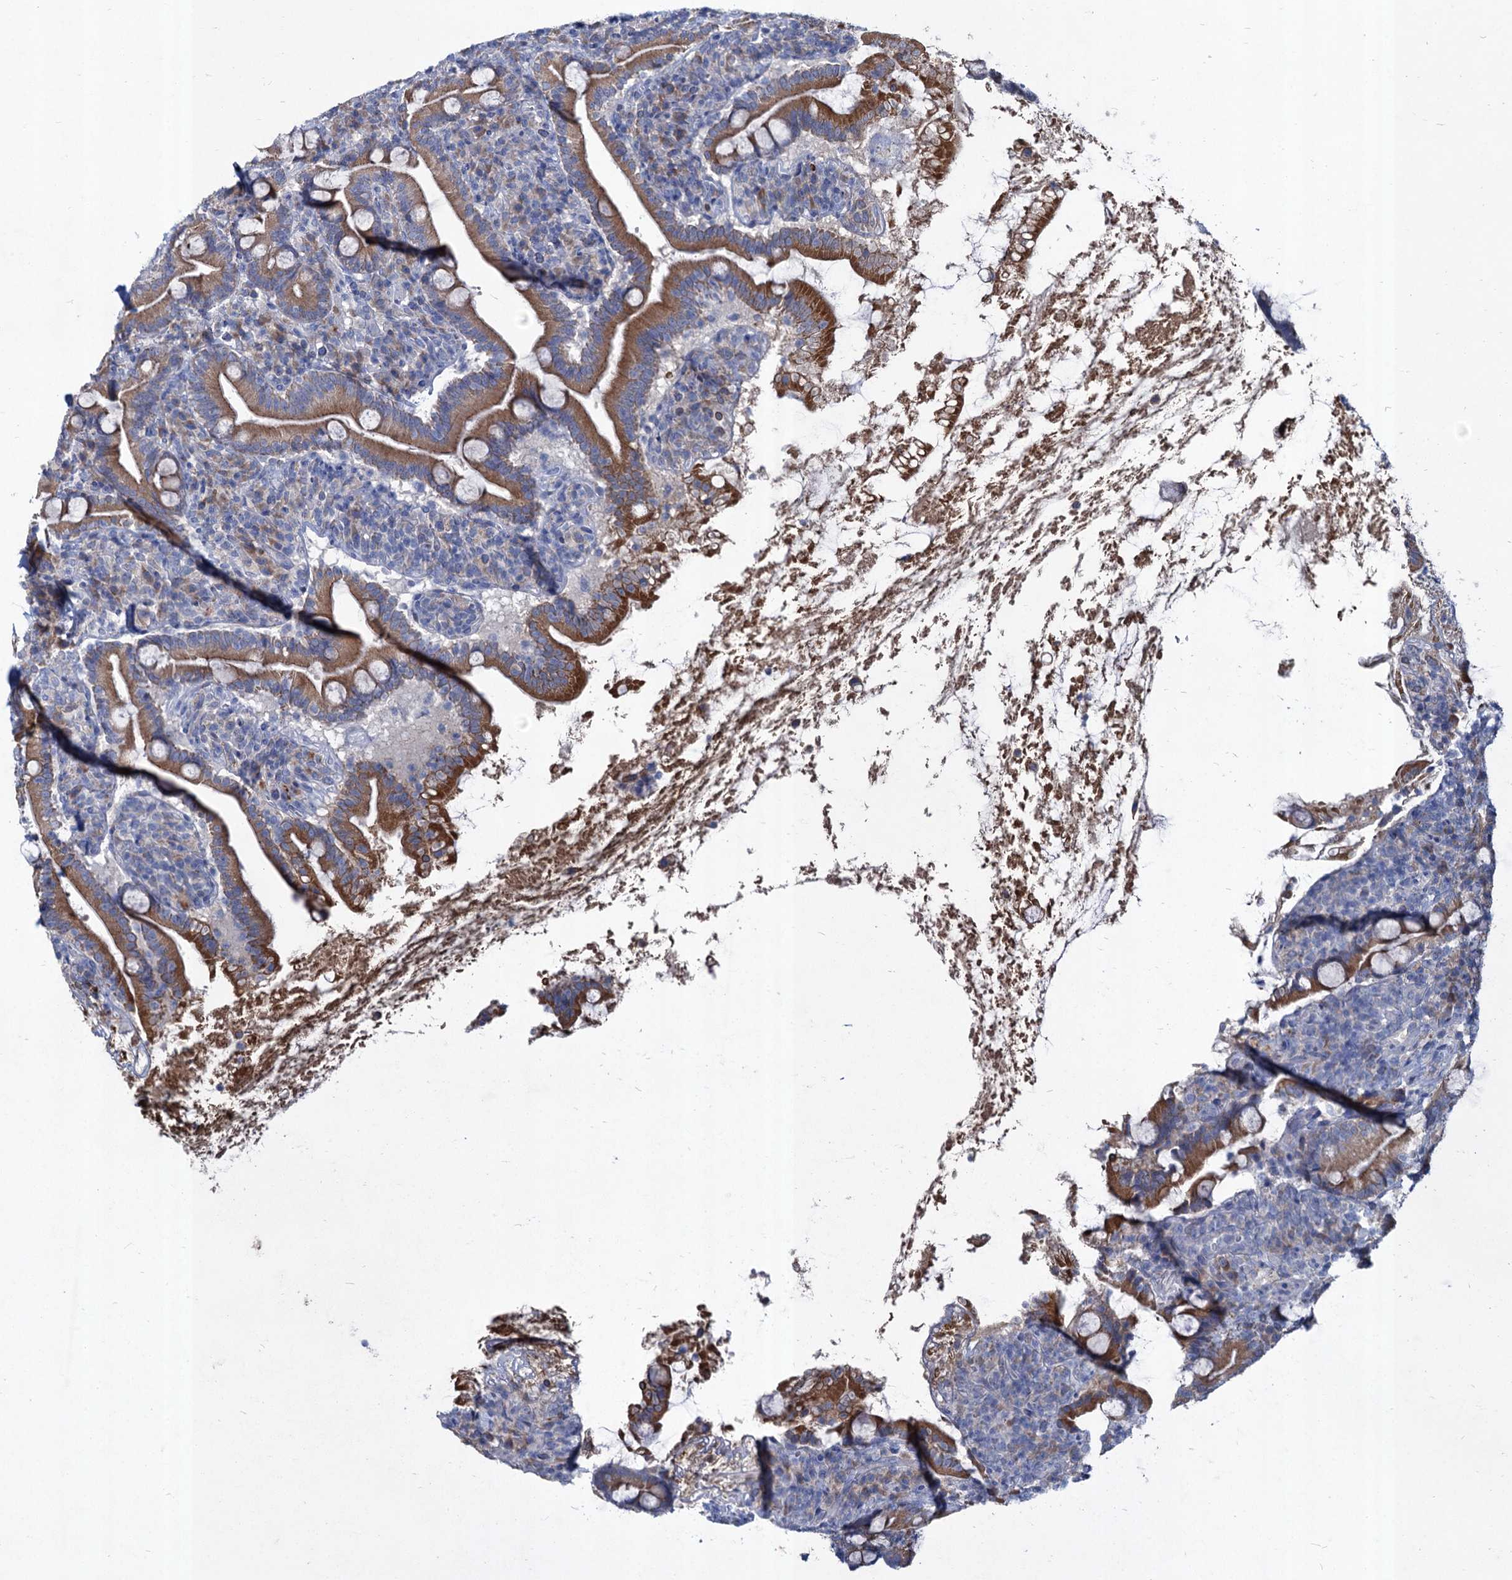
{"staining": {"intensity": "moderate", "quantity": ">75%", "location": "cytoplasmic/membranous"}, "tissue": "duodenum", "cell_type": "Glandular cells", "image_type": "normal", "snomed": [{"axis": "morphology", "description": "Normal tissue, NOS"}, {"axis": "topography", "description": "Duodenum"}], "caption": "This micrograph demonstrates immunohistochemistry staining of benign duodenum, with medium moderate cytoplasmic/membranous staining in approximately >75% of glandular cells.", "gene": "TMX2", "patient": {"sex": "male", "age": 35}}